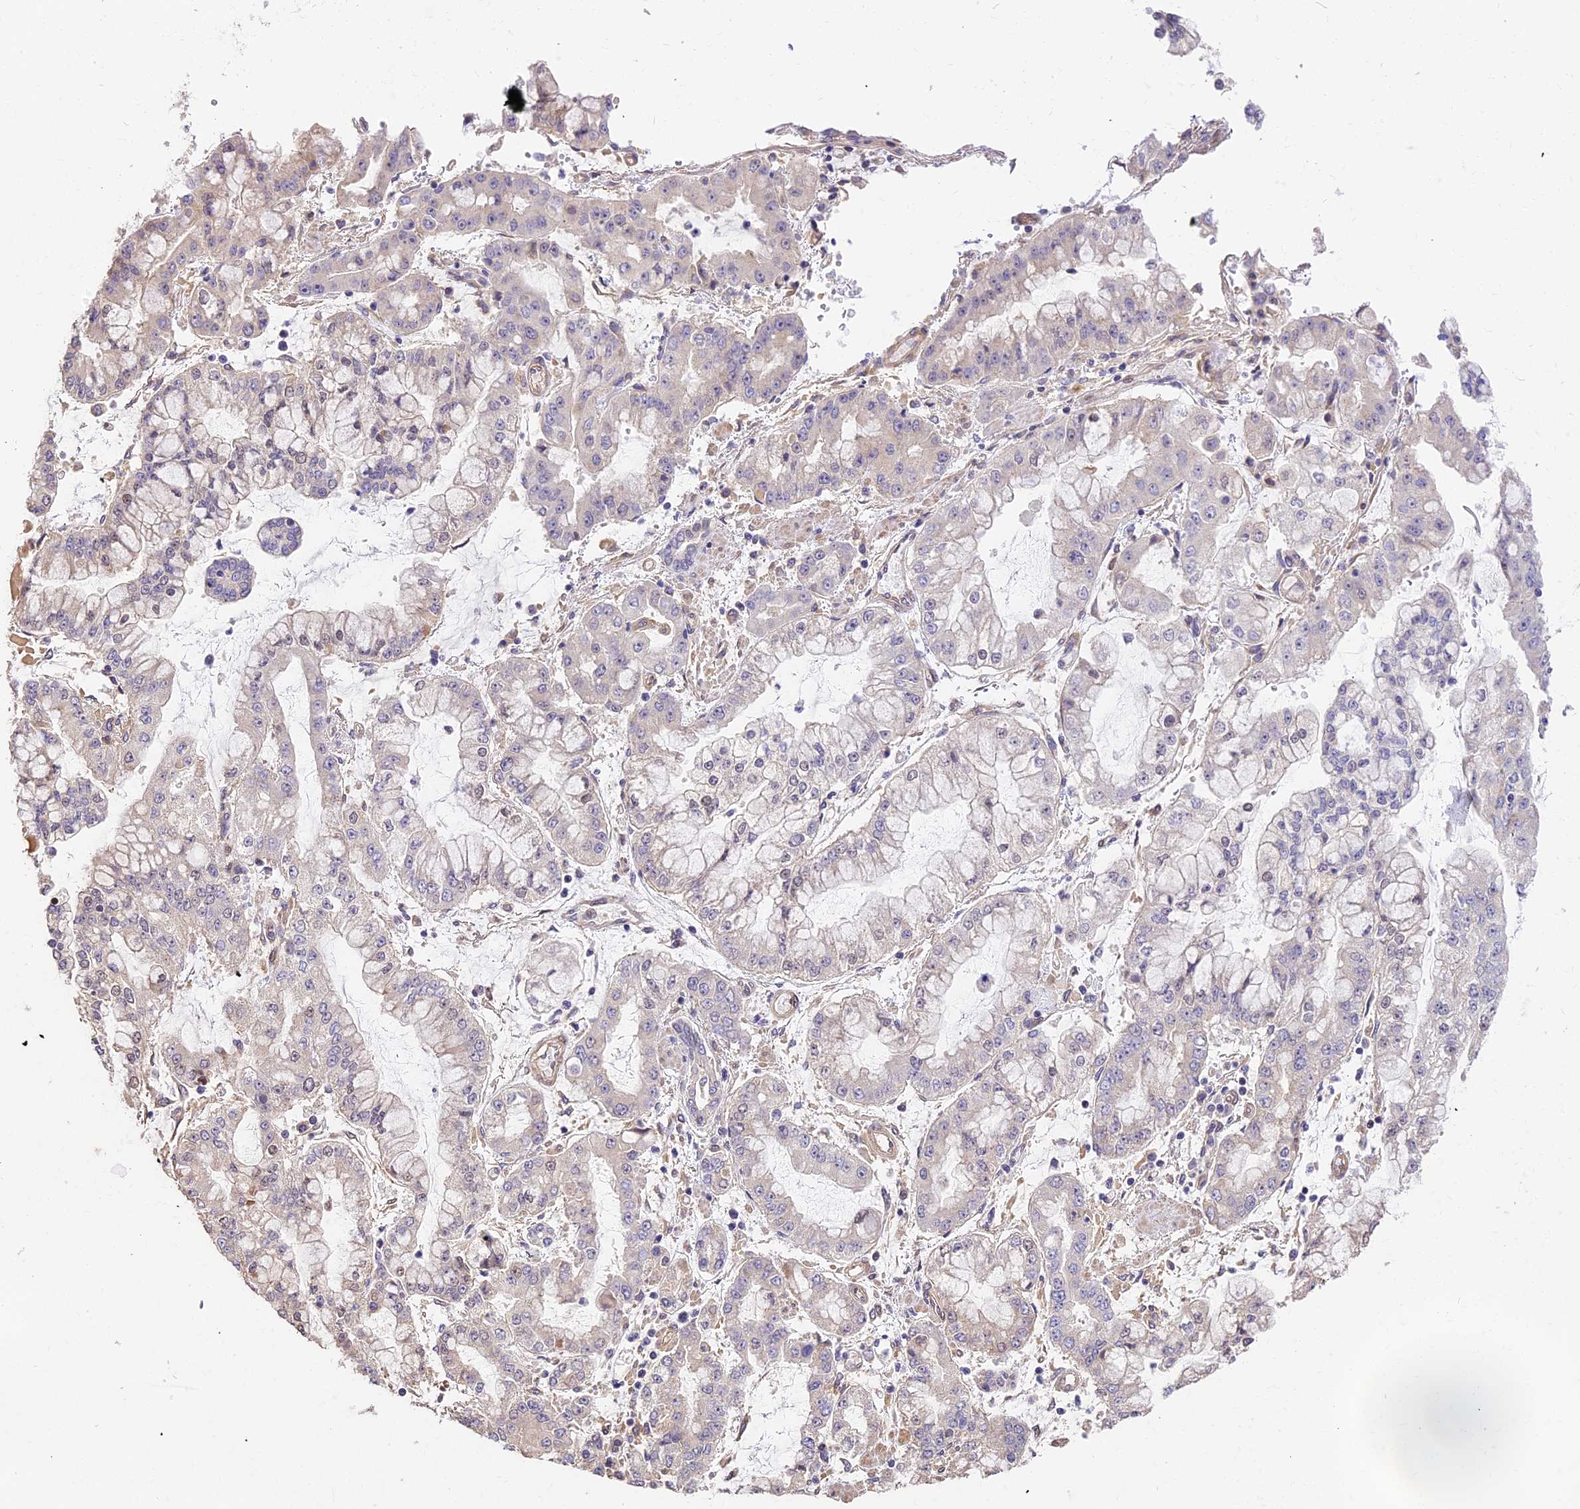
{"staining": {"intensity": "negative", "quantity": "none", "location": "none"}, "tissue": "stomach cancer", "cell_type": "Tumor cells", "image_type": "cancer", "snomed": [{"axis": "morphology", "description": "Adenocarcinoma, NOS"}, {"axis": "topography", "description": "Stomach"}], "caption": "Immunohistochemistry of adenocarcinoma (stomach) demonstrates no positivity in tumor cells. The staining is performed using DAB brown chromogen with nuclei counter-stained in using hematoxylin.", "gene": "ARHGAP17", "patient": {"sex": "male", "age": 76}}